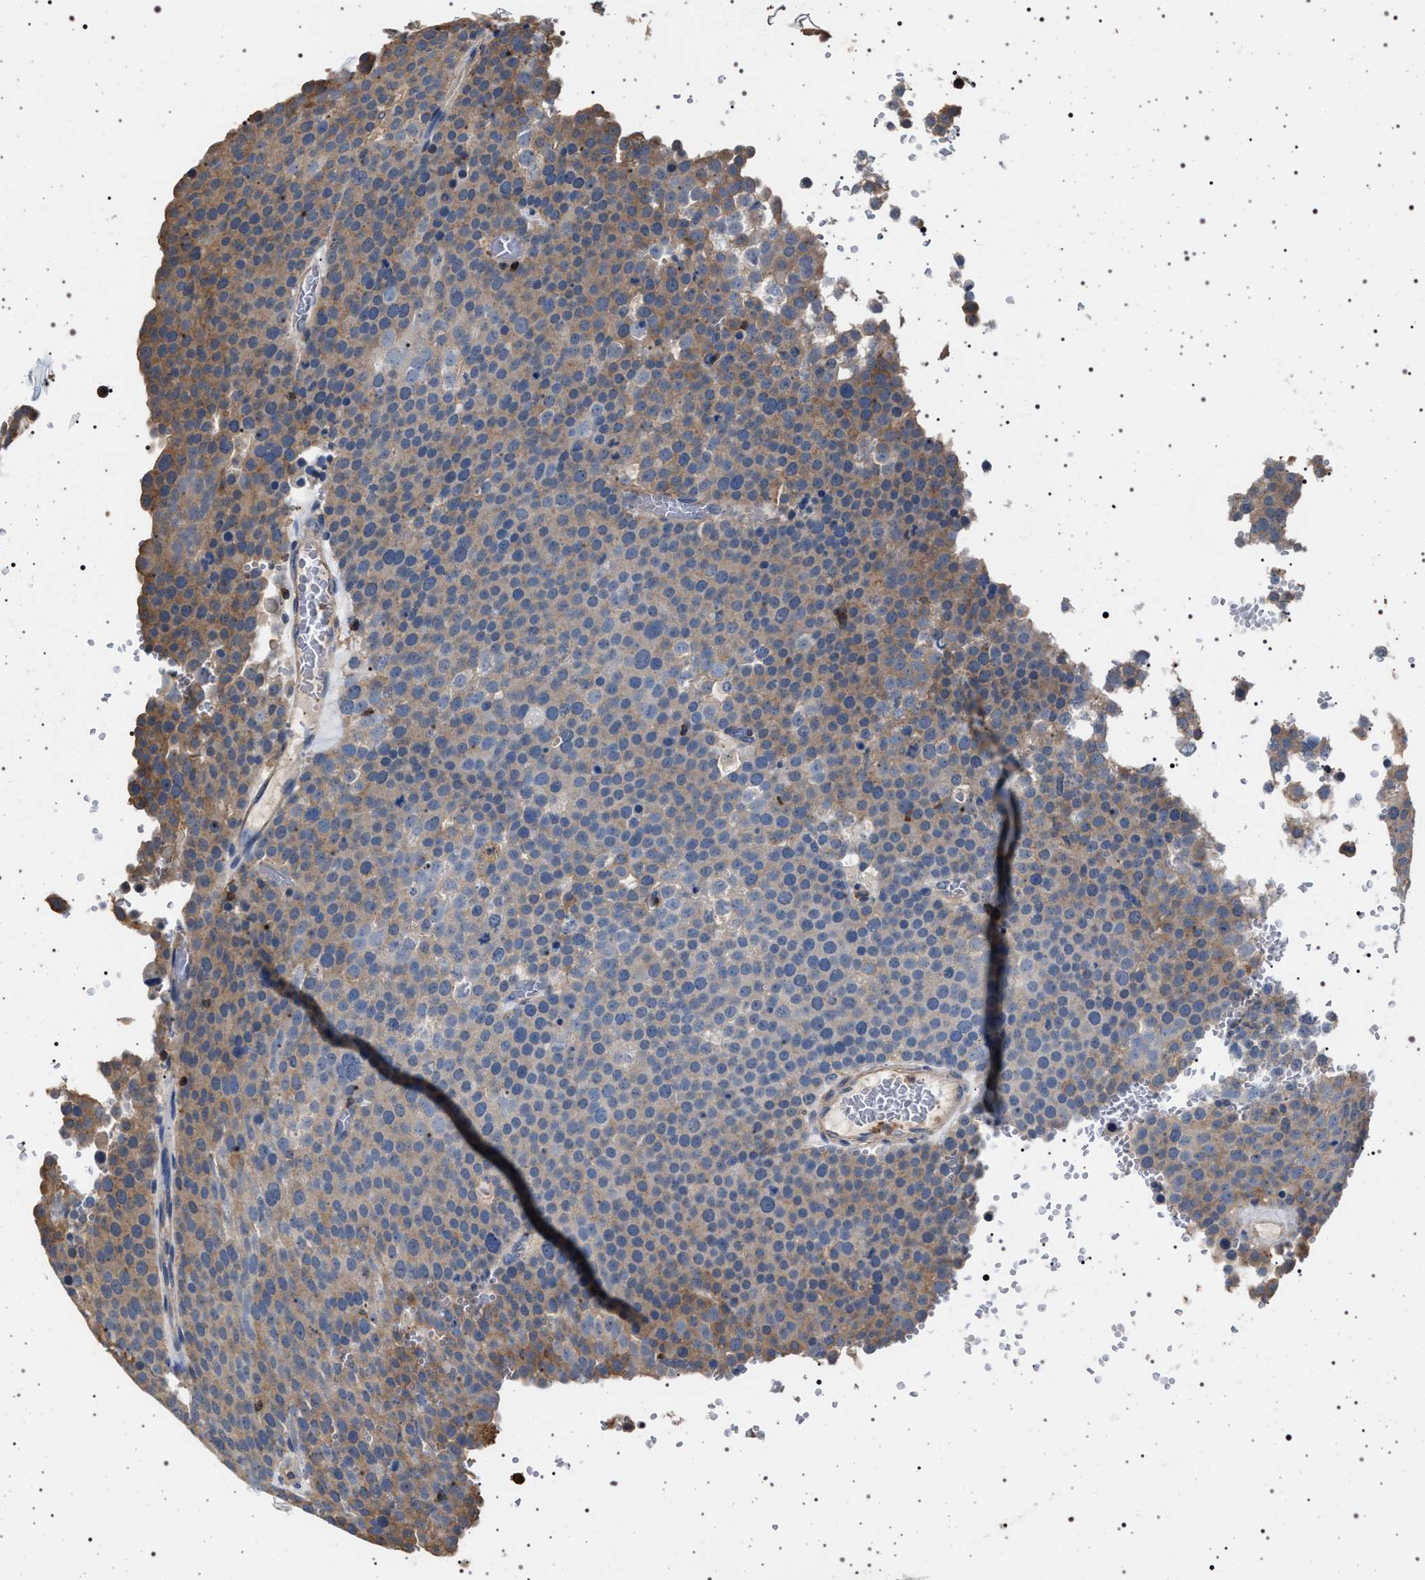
{"staining": {"intensity": "moderate", "quantity": "25%-75%", "location": "cytoplasmic/membranous"}, "tissue": "testis cancer", "cell_type": "Tumor cells", "image_type": "cancer", "snomed": [{"axis": "morphology", "description": "Seminoma, NOS"}, {"axis": "topography", "description": "Testis"}], "caption": "This is a histology image of immunohistochemistry staining of testis seminoma, which shows moderate positivity in the cytoplasmic/membranous of tumor cells.", "gene": "SMAP2", "patient": {"sex": "male", "age": 71}}